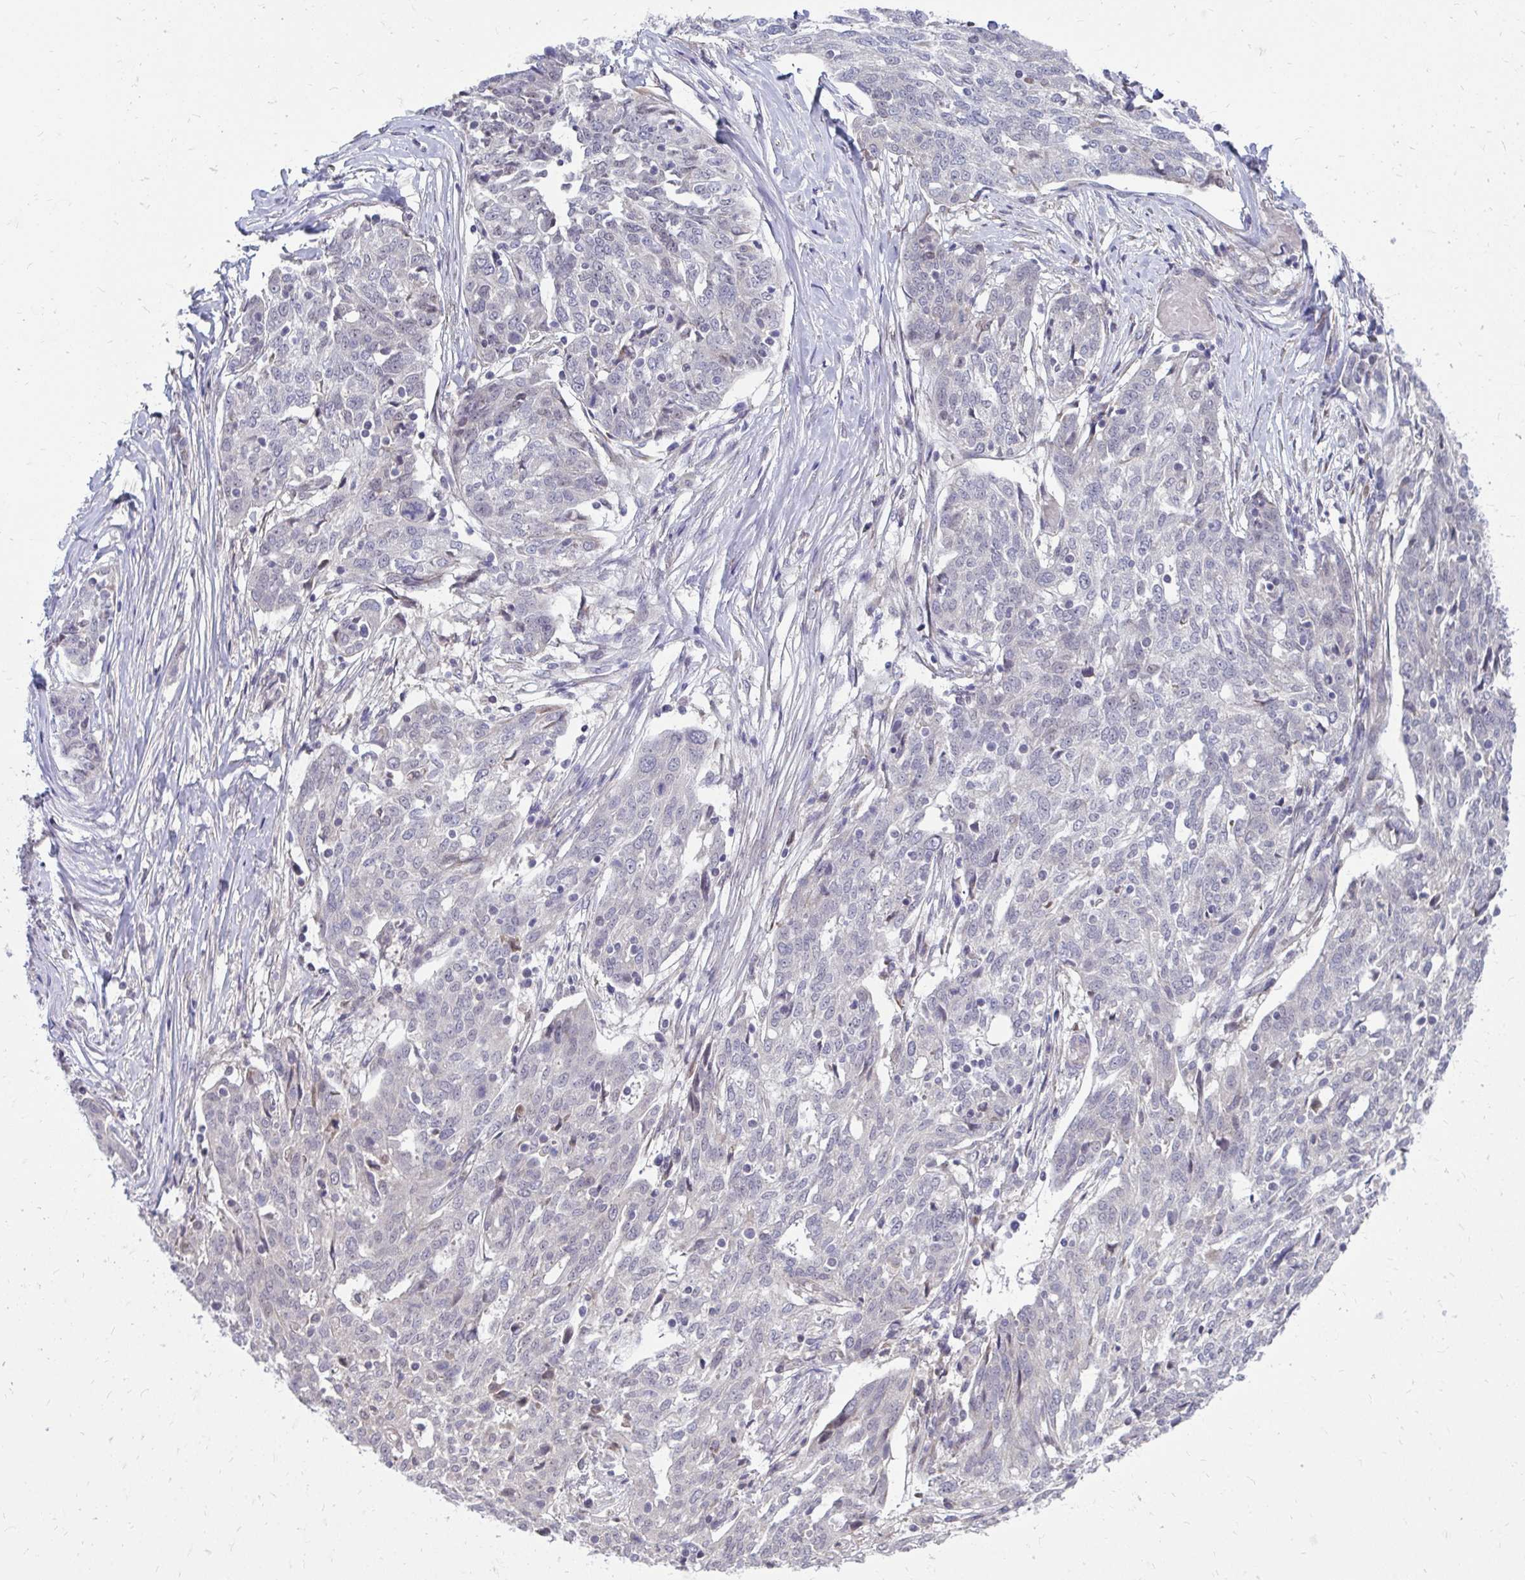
{"staining": {"intensity": "negative", "quantity": "none", "location": "none"}, "tissue": "ovarian cancer", "cell_type": "Tumor cells", "image_type": "cancer", "snomed": [{"axis": "morphology", "description": "Cystadenocarcinoma, serous, NOS"}, {"axis": "topography", "description": "Ovary"}], "caption": "Immunohistochemical staining of ovarian cancer displays no significant positivity in tumor cells.", "gene": "MROH8", "patient": {"sex": "female", "age": 67}}